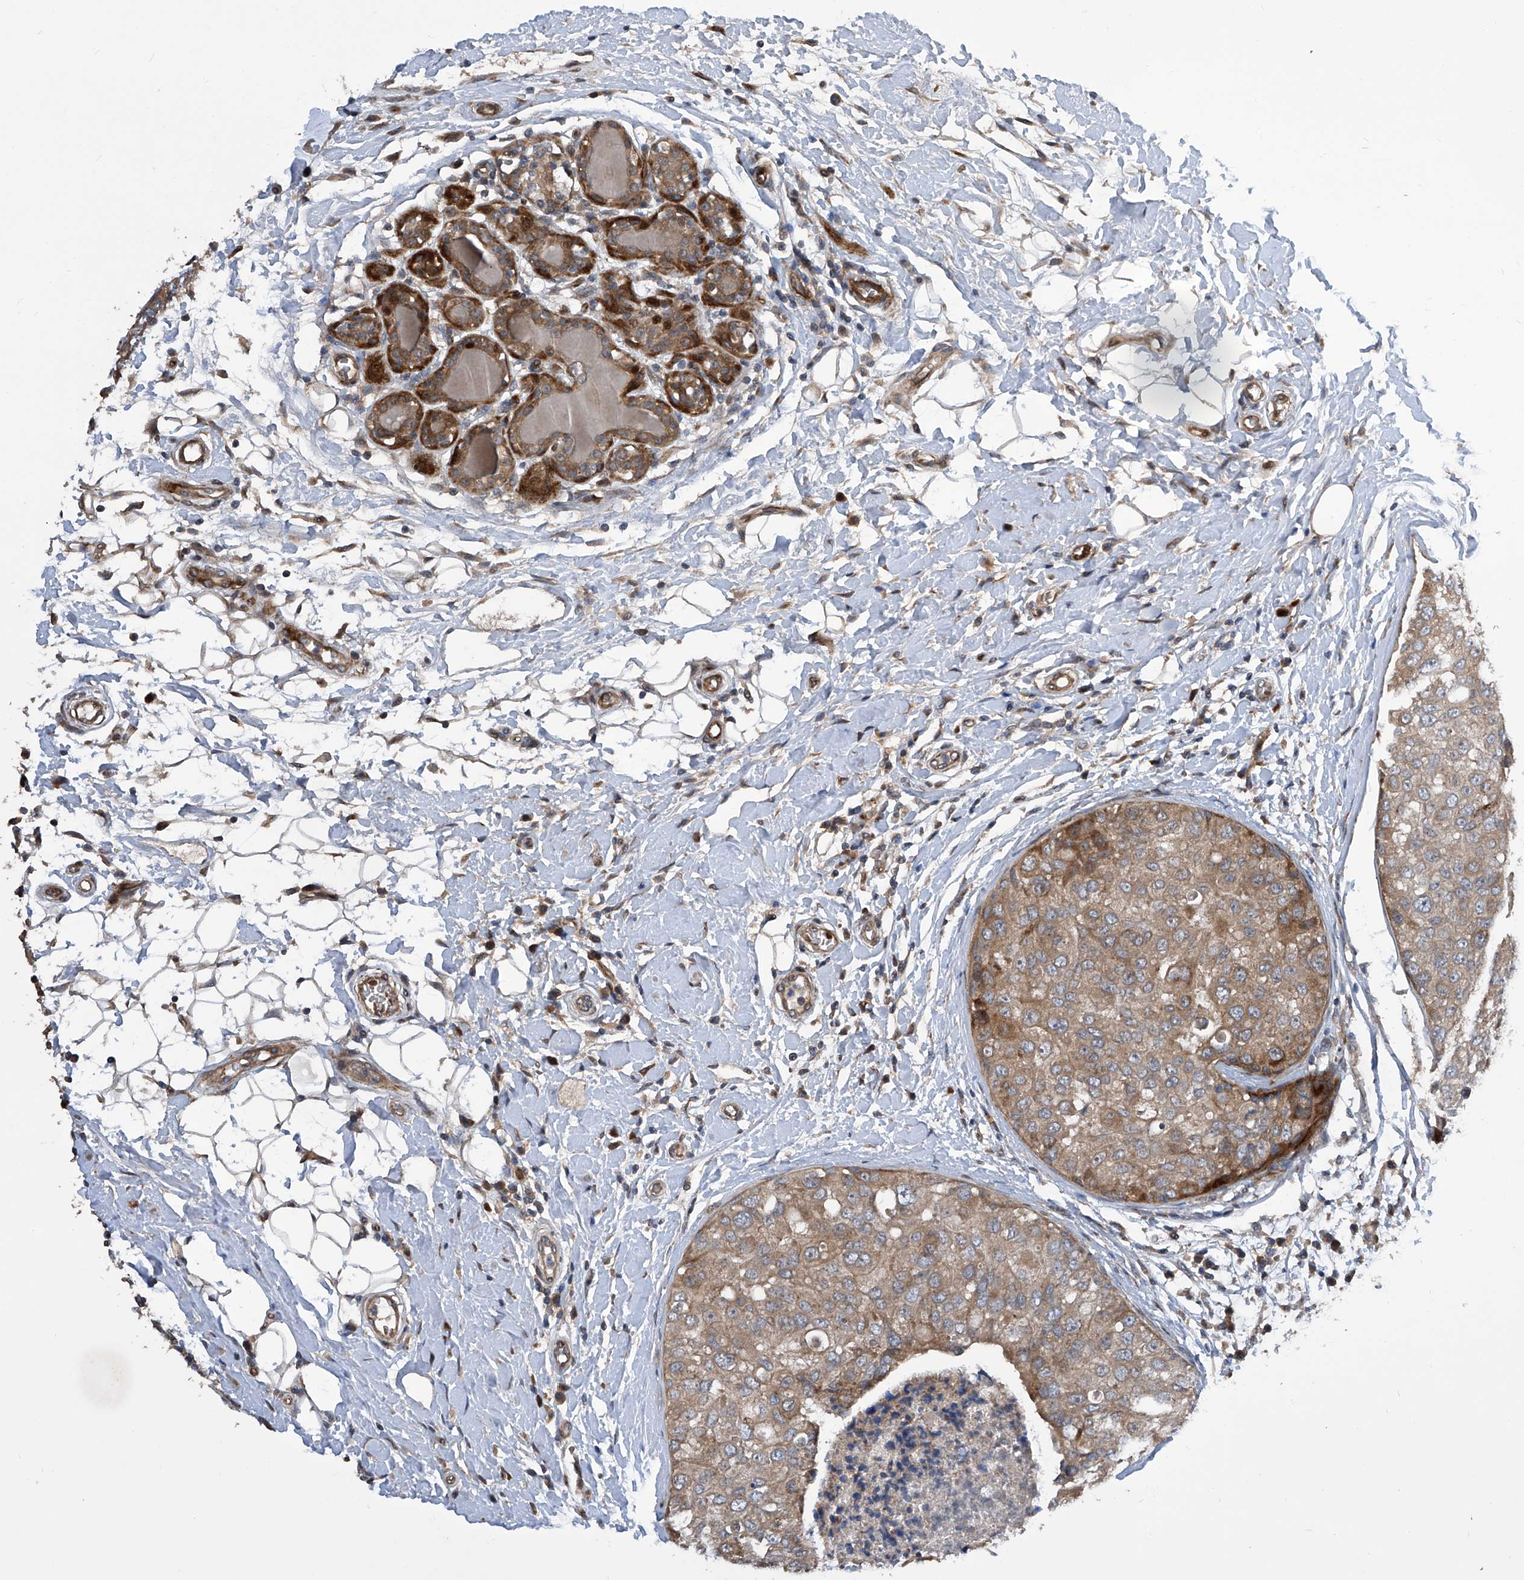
{"staining": {"intensity": "moderate", "quantity": ">75%", "location": "cytoplasmic/membranous"}, "tissue": "breast cancer", "cell_type": "Tumor cells", "image_type": "cancer", "snomed": [{"axis": "morphology", "description": "Duct carcinoma"}, {"axis": "topography", "description": "Breast"}], "caption": "DAB immunohistochemical staining of human breast cancer reveals moderate cytoplasmic/membranous protein positivity in about >75% of tumor cells. (brown staining indicates protein expression, while blue staining denotes nuclei).", "gene": "USF3", "patient": {"sex": "female", "age": 27}}